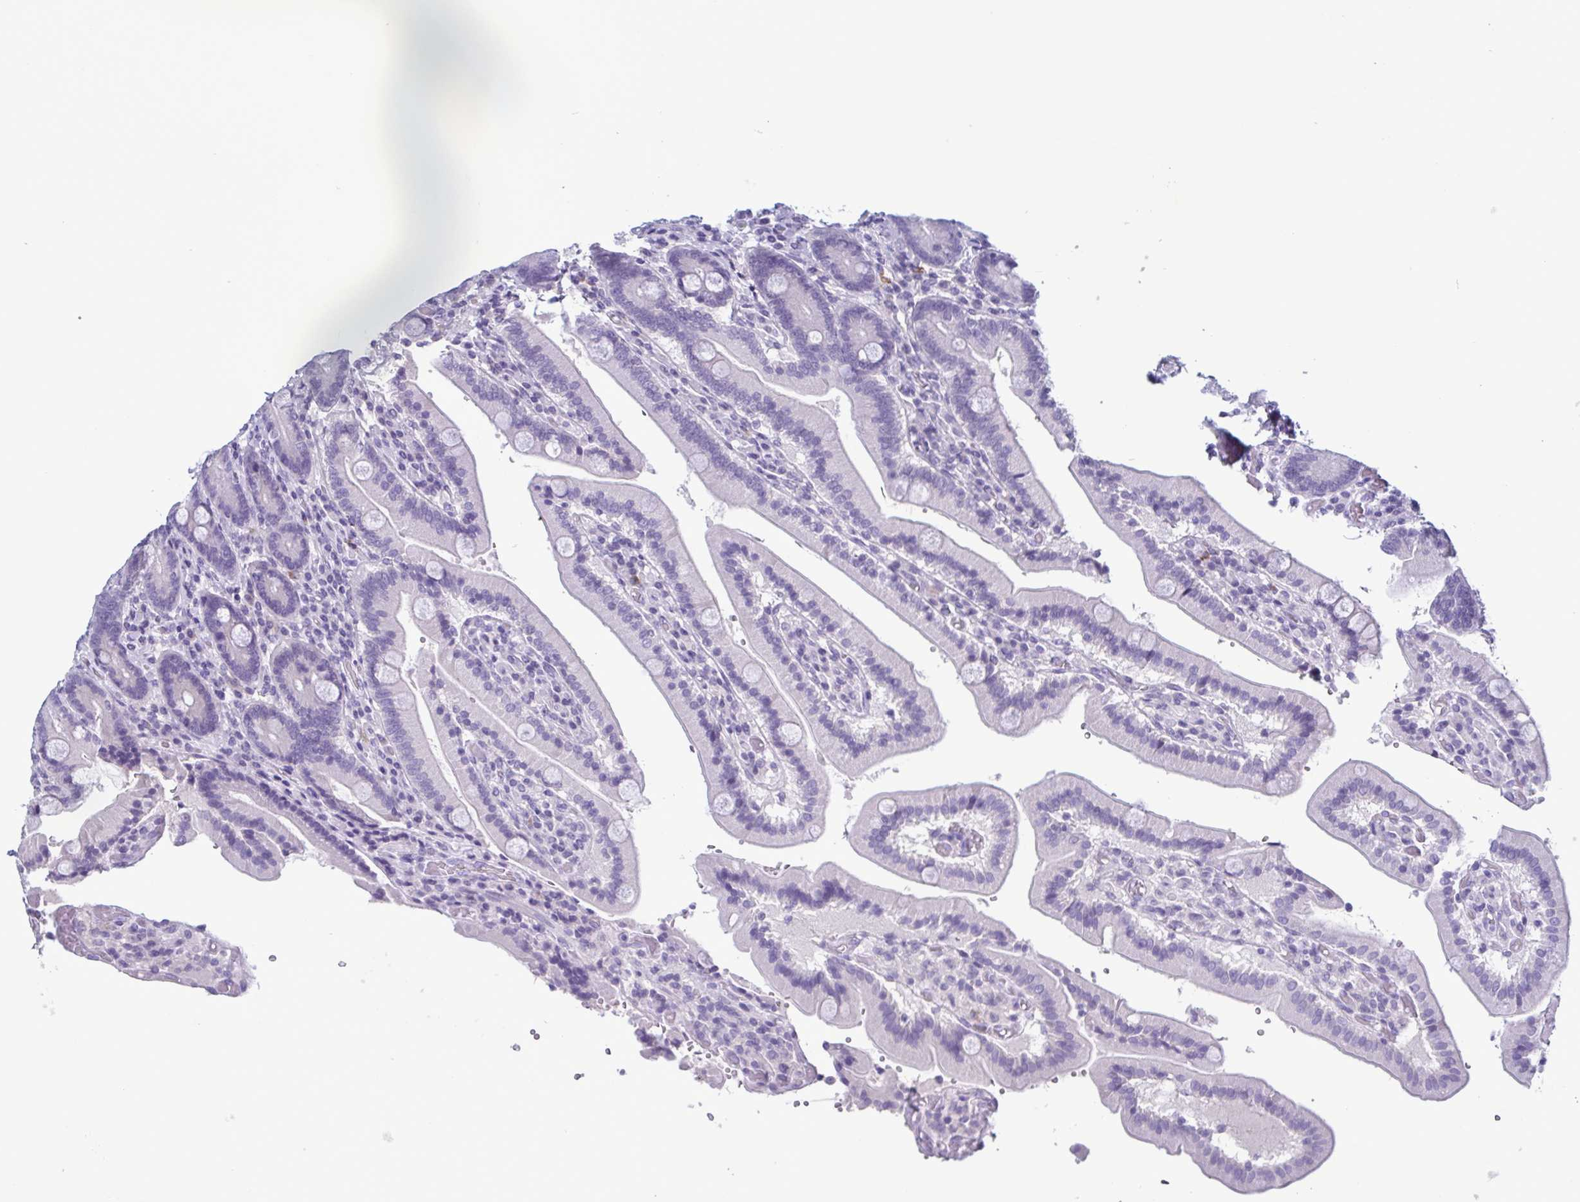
{"staining": {"intensity": "negative", "quantity": "none", "location": "none"}, "tissue": "duodenum", "cell_type": "Glandular cells", "image_type": "normal", "snomed": [{"axis": "morphology", "description": "Normal tissue, NOS"}, {"axis": "topography", "description": "Duodenum"}], "caption": "This is a image of IHC staining of unremarkable duodenum, which shows no positivity in glandular cells.", "gene": "INAFM1", "patient": {"sex": "female", "age": 62}}